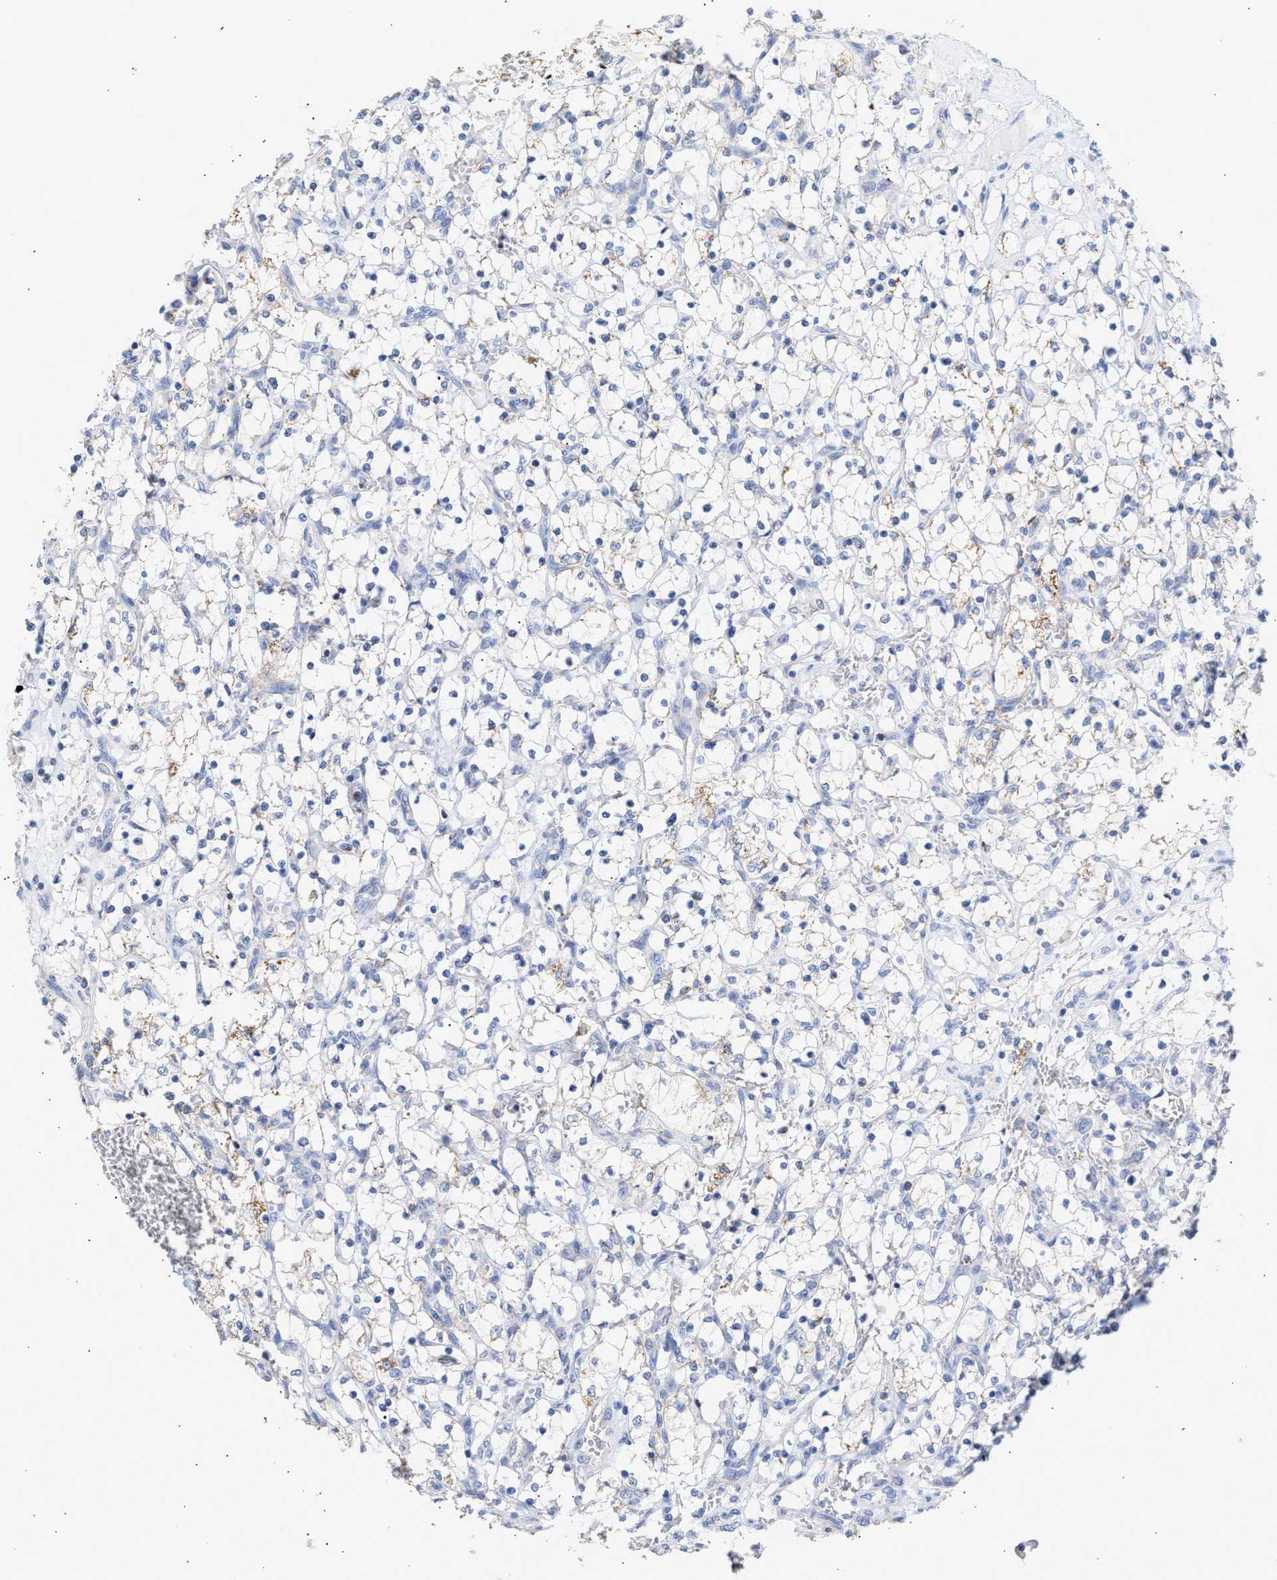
{"staining": {"intensity": "negative", "quantity": "none", "location": "none"}, "tissue": "renal cancer", "cell_type": "Tumor cells", "image_type": "cancer", "snomed": [{"axis": "morphology", "description": "Adenocarcinoma, NOS"}, {"axis": "topography", "description": "Kidney"}], "caption": "This is an IHC histopathology image of human renal cancer. There is no staining in tumor cells.", "gene": "ACOT13", "patient": {"sex": "female", "age": 69}}